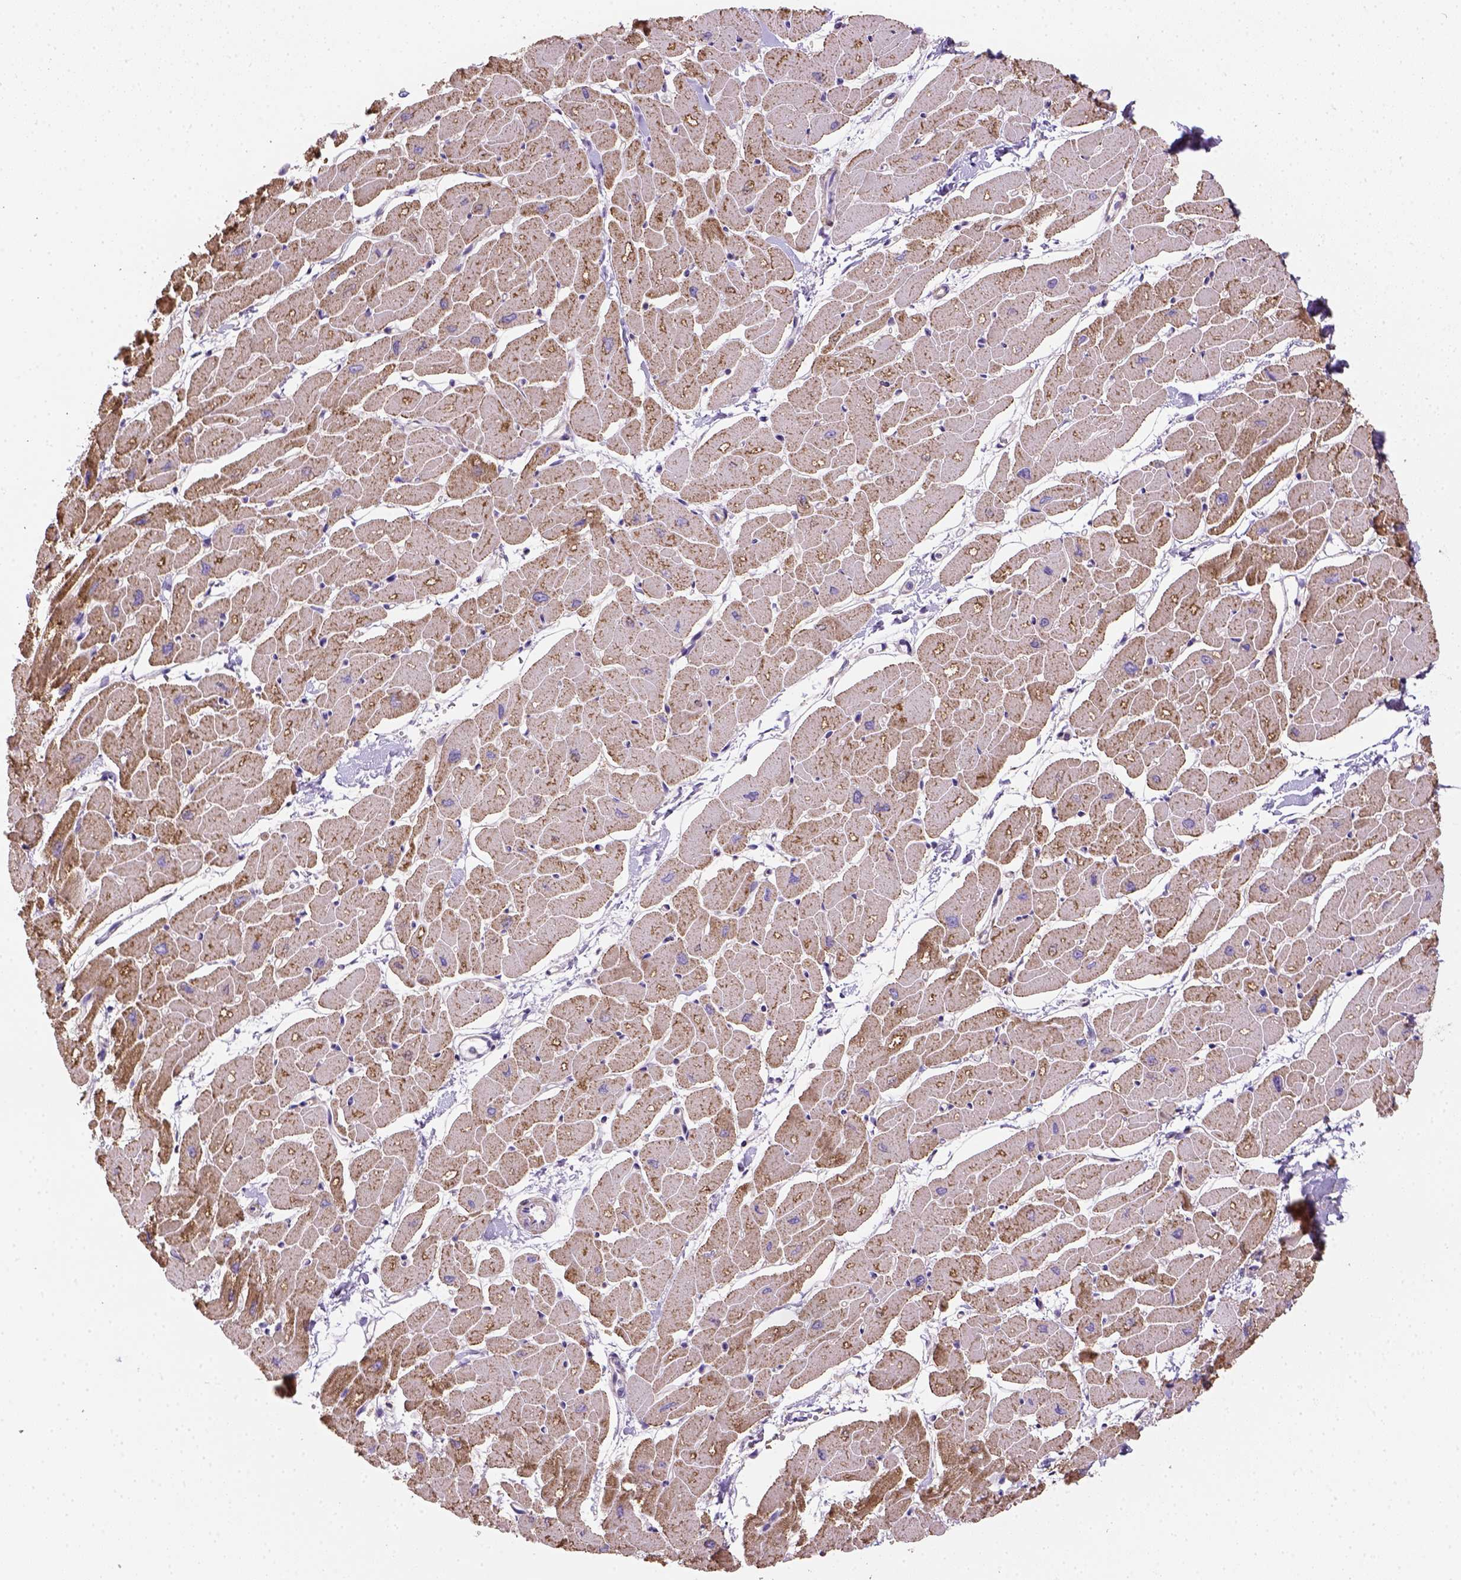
{"staining": {"intensity": "moderate", "quantity": ">75%", "location": "cytoplasmic/membranous"}, "tissue": "heart muscle", "cell_type": "Cardiomyocytes", "image_type": "normal", "snomed": [{"axis": "morphology", "description": "Normal tissue, NOS"}, {"axis": "topography", "description": "Heart"}], "caption": "Cardiomyocytes exhibit moderate cytoplasmic/membranous staining in approximately >75% of cells in benign heart muscle. (brown staining indicates protein expression, while blue staining denotes nuclei).", "gene": "HTRA1", "patient": {"sex": "male", "age": 57}}